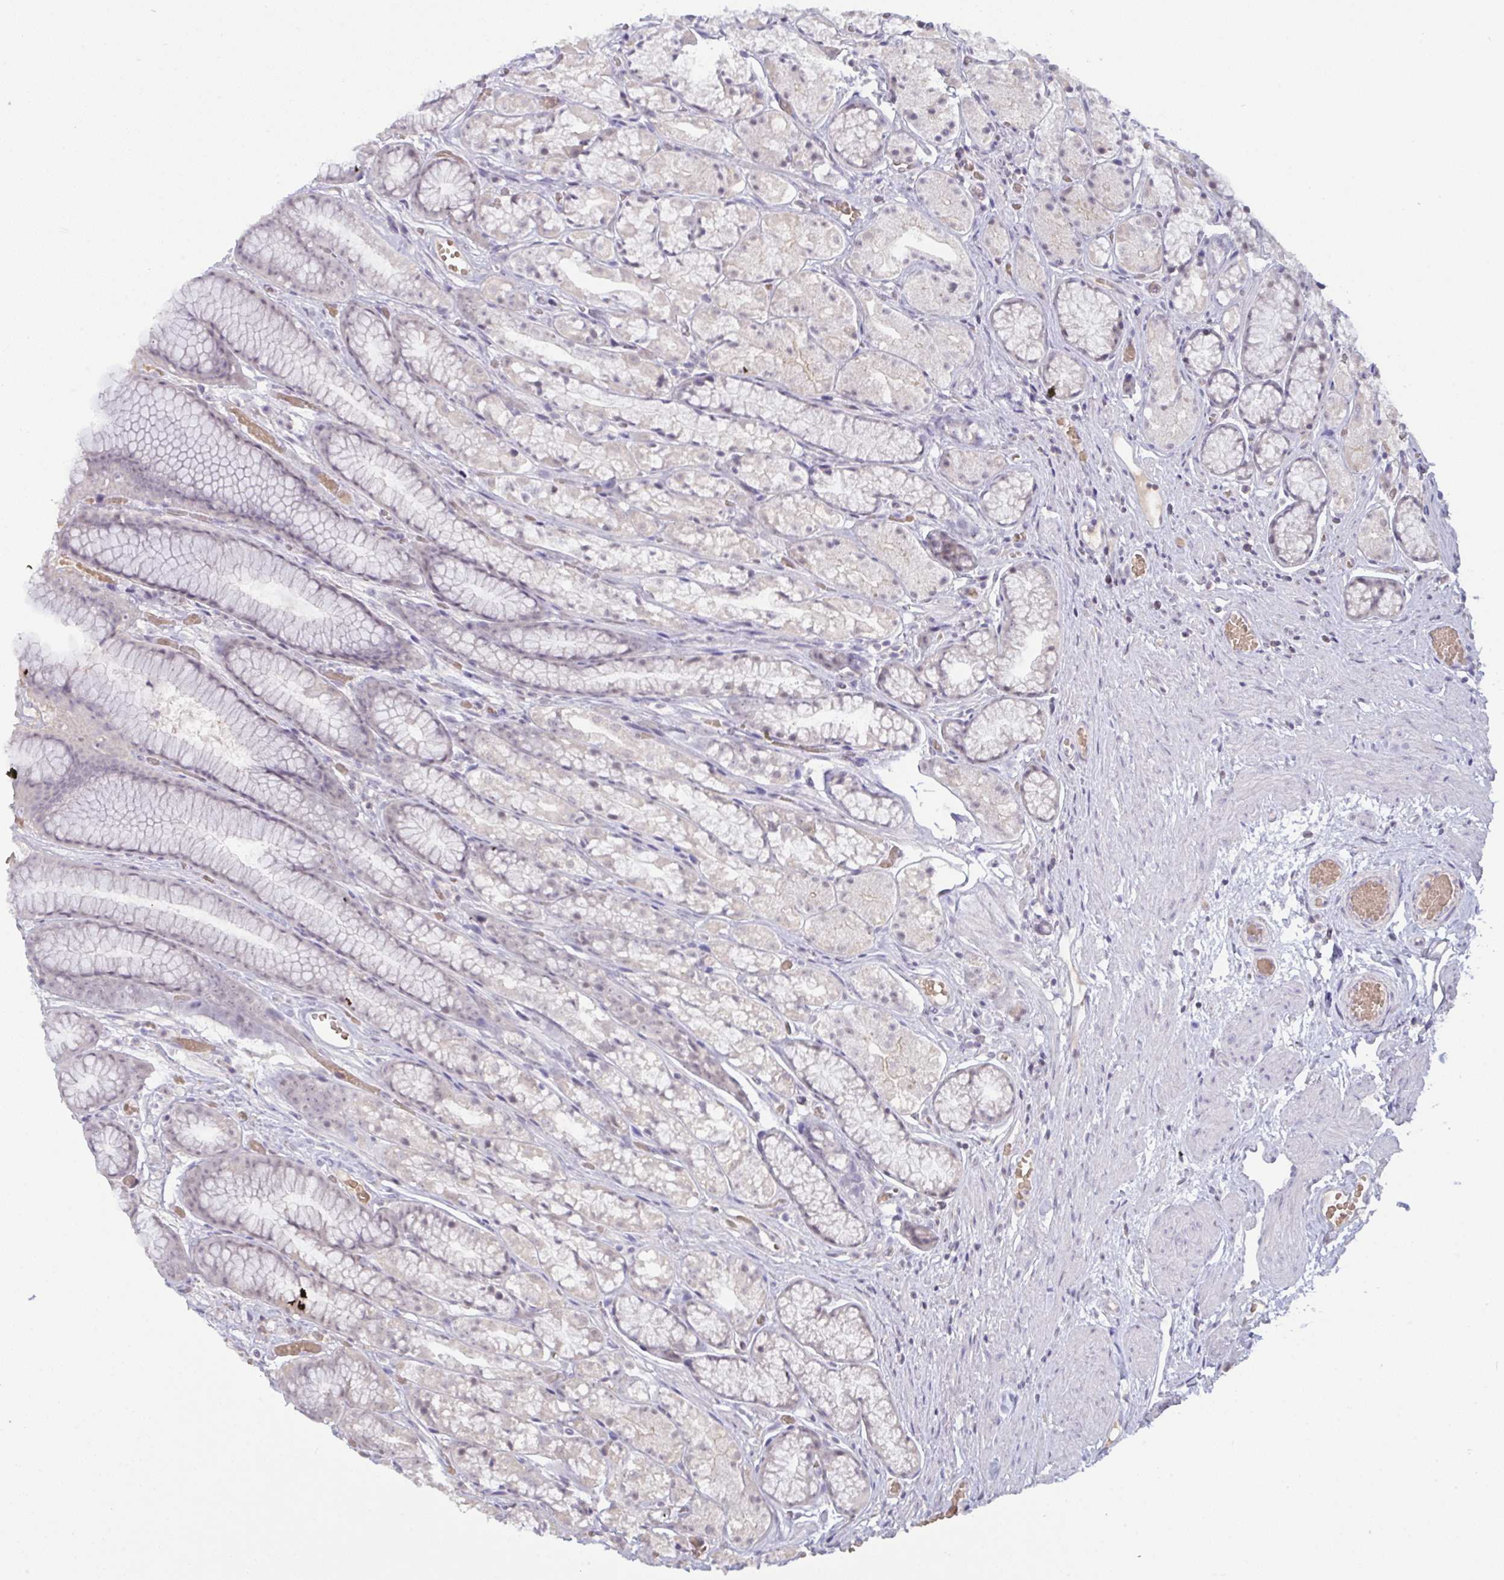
{"staining": {"intensity": "weak", "quantity": "25%-75%", "location": "cytoplasmic/membranous"}, "tissue": "stomach", "cell_type": "Glandular cells", "image_type": "normal", "snomed": [{"axis": "morphology", "description": "Normal tissue, NOS"}, {"axis": "topography", "description": "Smooth muscle"}, {"axis": "topography", "description": "Stomach"}], "caption": "Glandular cells exhibit weak cytoplasmic/membranous expression in approximately 25%-75% of cells in unremarkable stomach.", "gene": "ZNF784", "patient": {"sex": "male", "age": 70}}